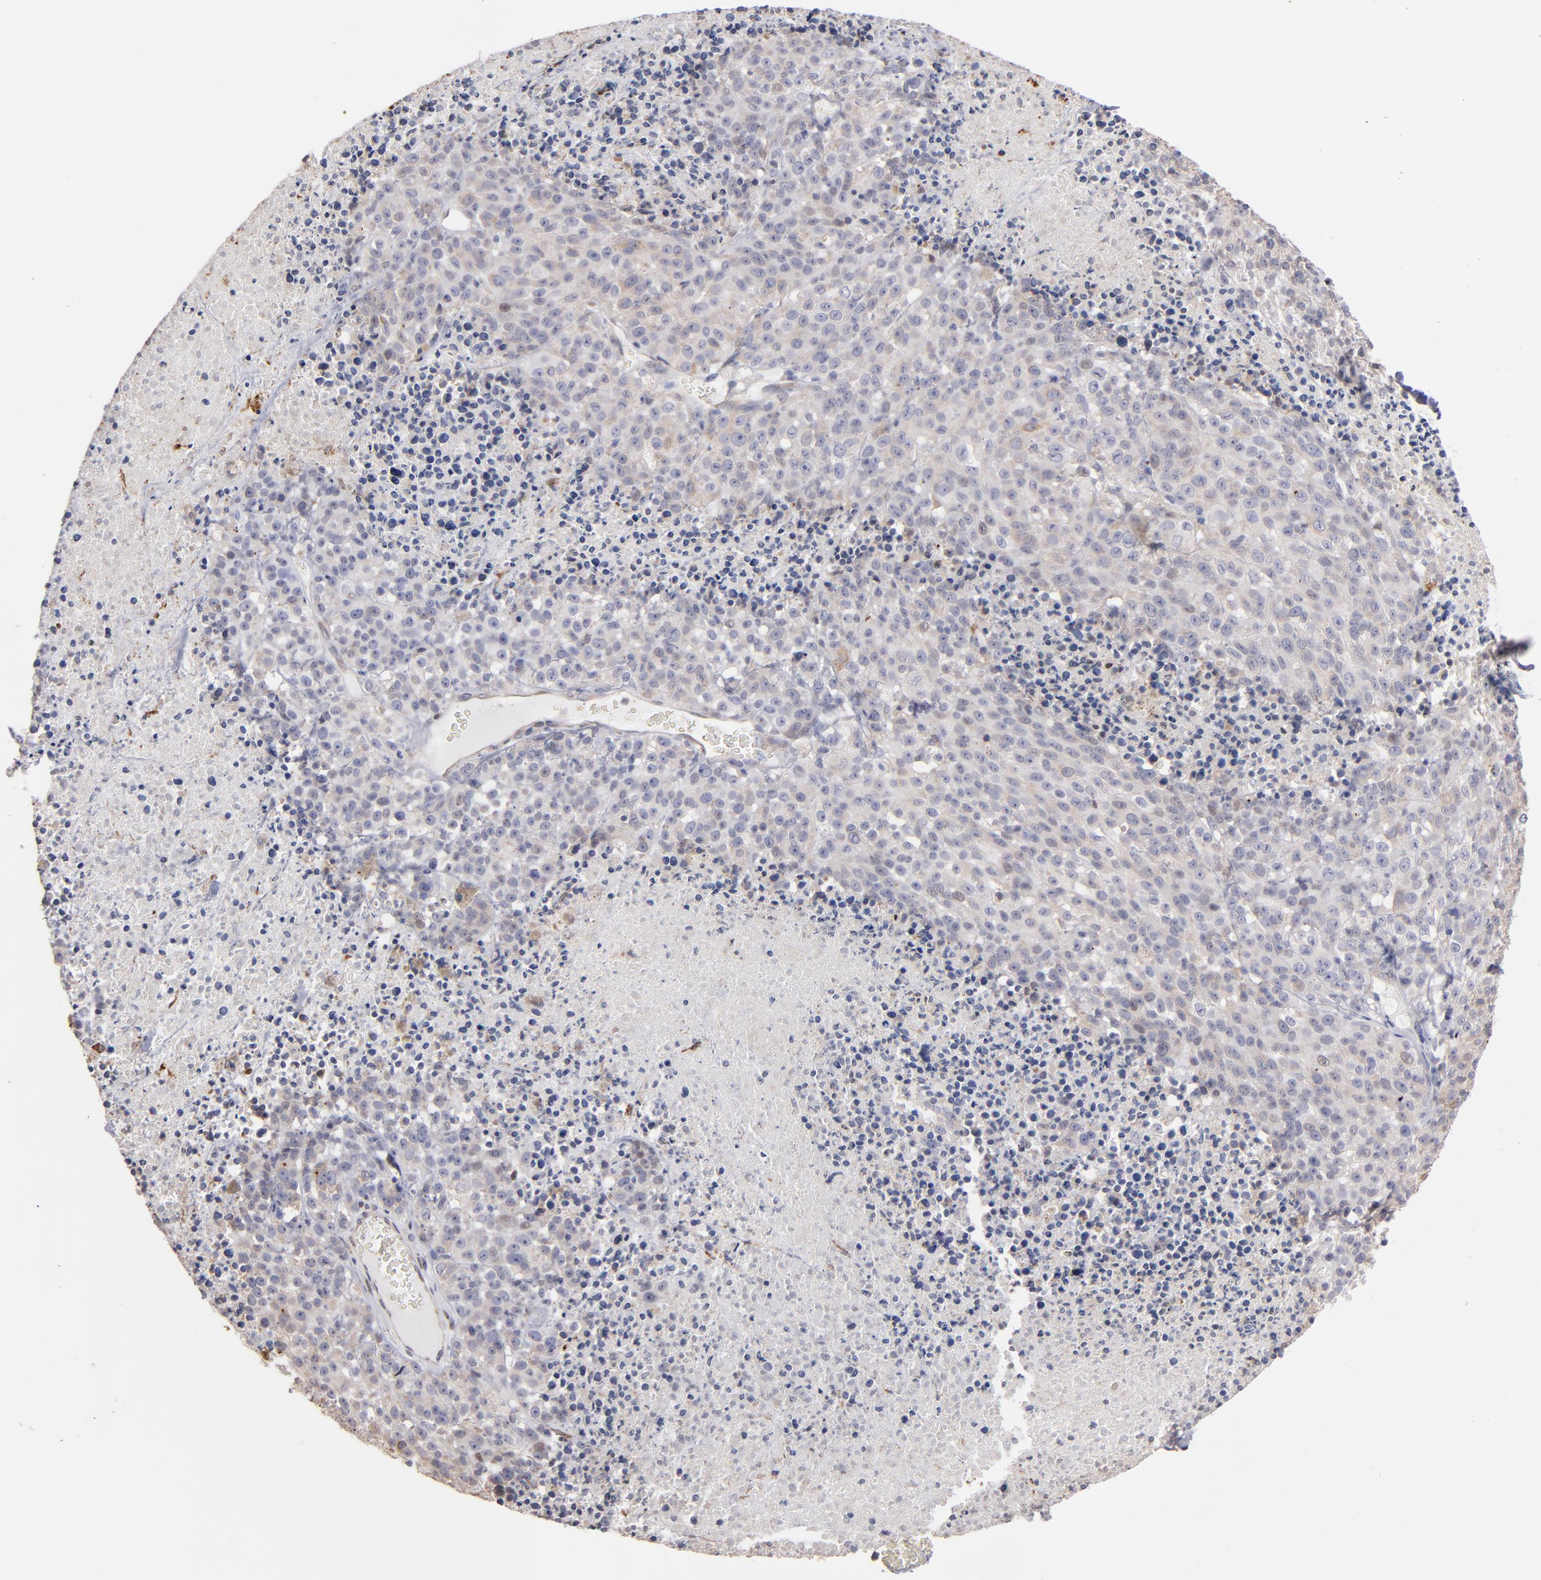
{"staining": {"intensity": "weak", "quantity": "25%-75%", "location": "cytoplasmic/membranous,nuclear"}, "tissue": "melanoma", "cell_type": "Tumor cells", "image_type": "cancer", "snomed": [{"axis": "morphology", "description": "Malignant melanoma, Metastatic site"}, {"axis": "topography", "description": "Cerebral cortex"}], "caption": "The immunohistochemical stain highlights weak cytoplasmic/membranous and nuclear staining in tumor cells of melanoma tissue.", "gene": "PGRMC1", "patient": {"sex": "female", "age": 52}}